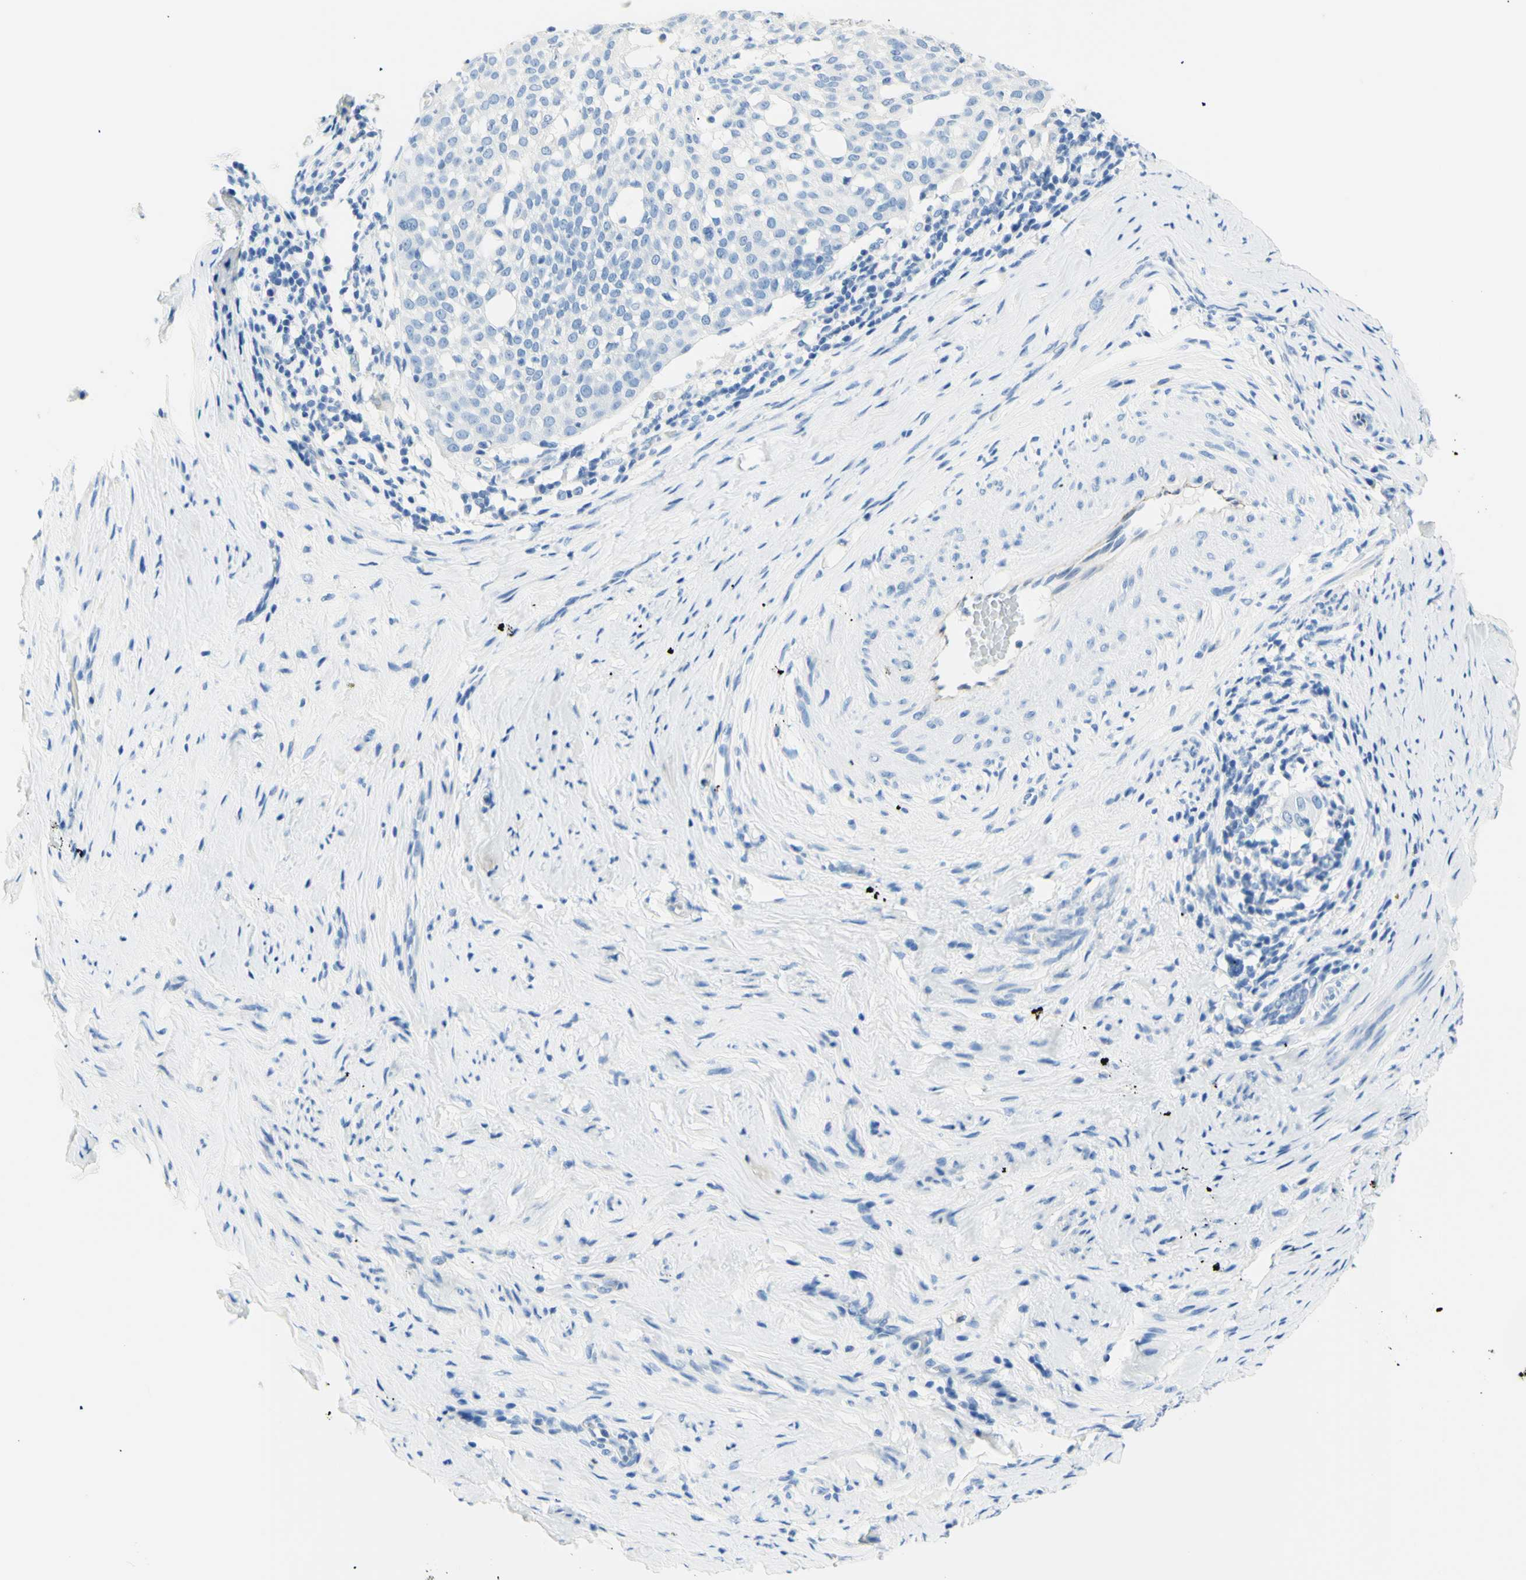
{"staining": {"intensity": "negative", "quantity": "none", "location": "none"}, "tissue": "cervical cancer", "cell_type": "Tumor cells", "image_type": "cancer", "snomed": [{"axis": "morphology", "description": "Squamous cell carcinoma, NOS"}, {"axis": "topography", "description": "Cervix"}], "caption": "High power microscopy image of an IHC image of cervical squamous cell carcinoma, revealing no significant staining in tumor cells. (IHC, brightfield microscopy, high magnification).", "gene": "HPCA", "patient": {"sex": "female", "age": 51}}